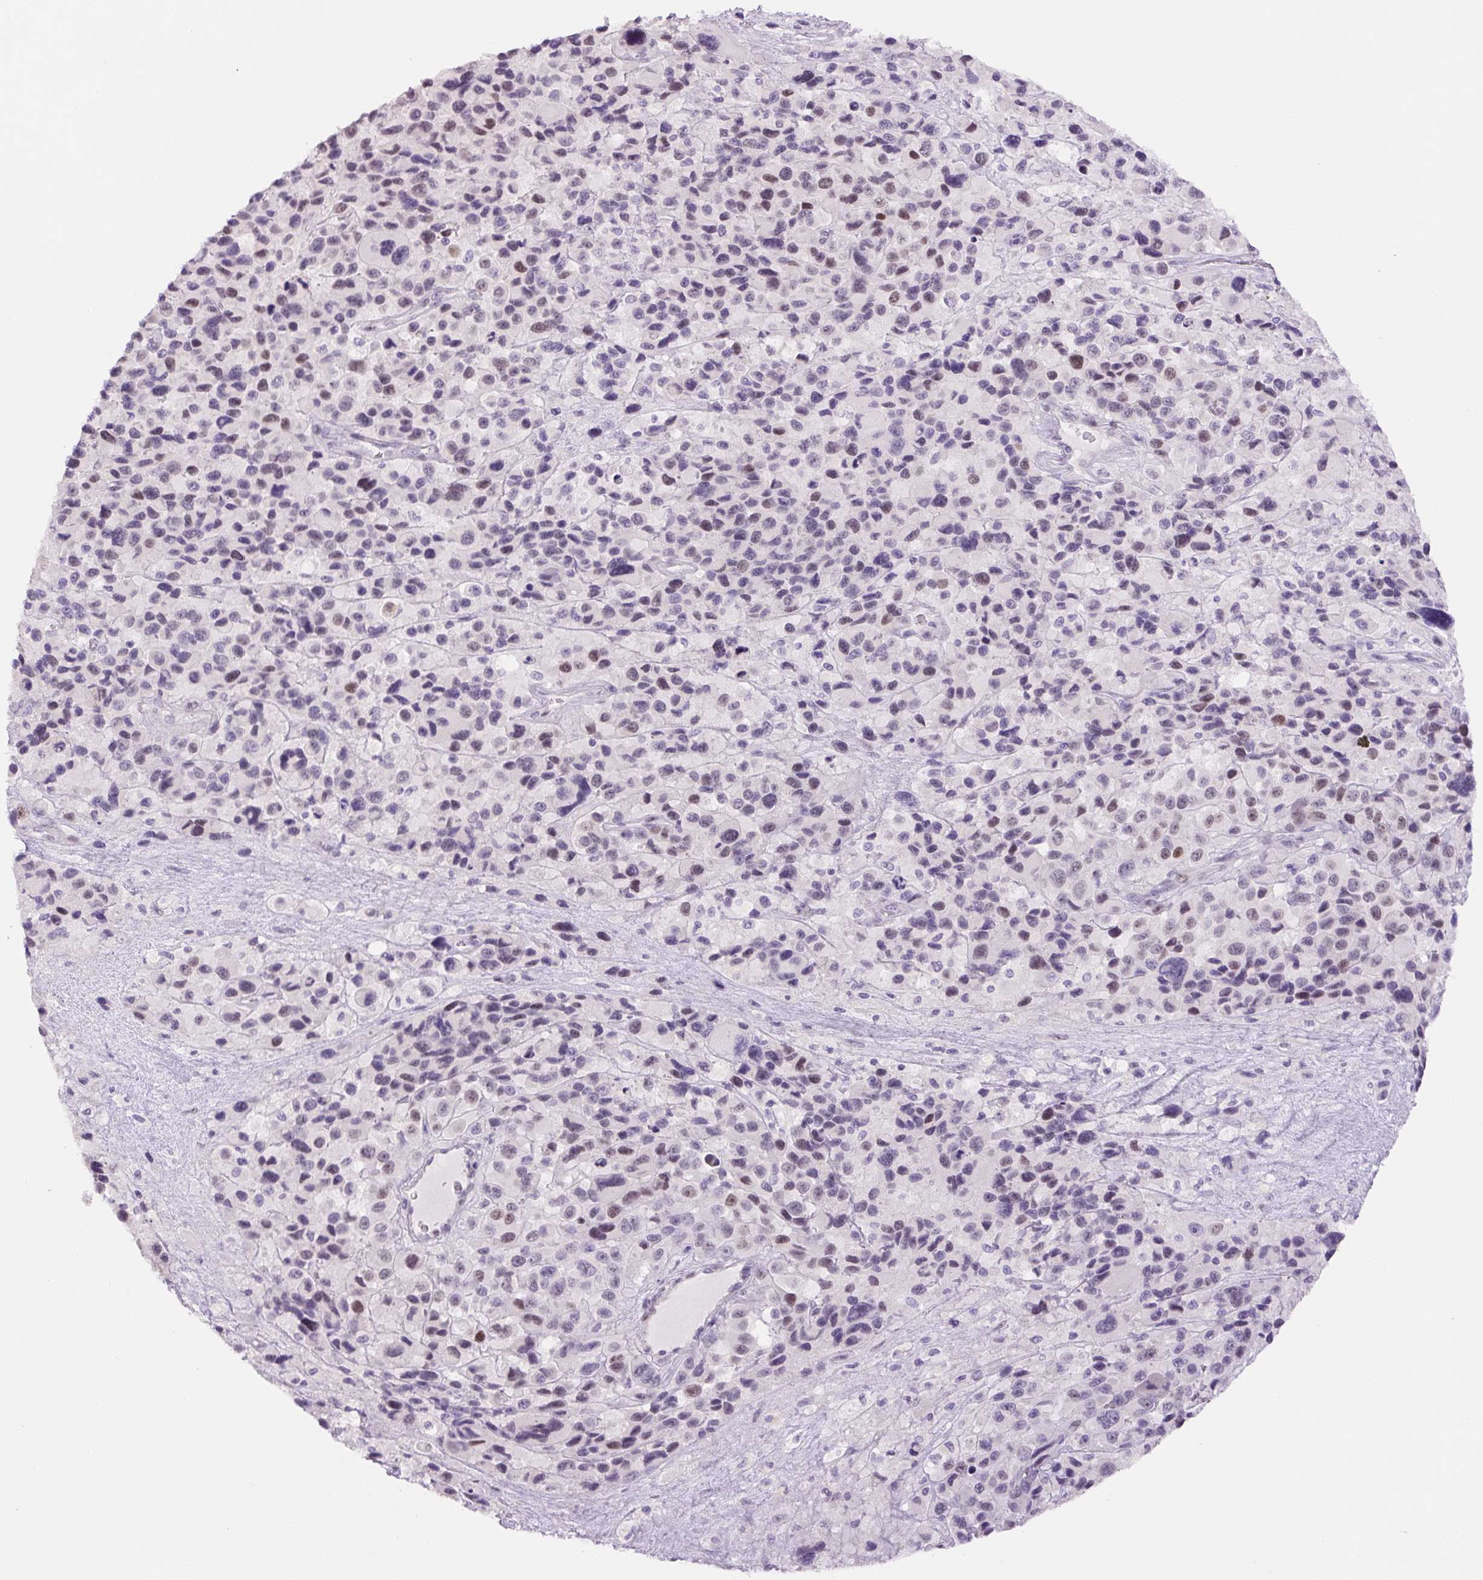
{"staining": {"intensity": "weak", "quantity": "25%-75%", "location": "nuclear"}, "tissue": "melanoma", "cell_type": "Tumor cells", "image_type": "cancer", "snomed": [{"axis": "morphology", "description": "Malignant melanoma, Metastatic site"}, {"axis": "topography", "description": "Lymph node"}], "caption": "Protein staining demonstrates weak nuclear positivity in about 25%-75% of tumor cells in malignant melanoma (metastatic site). The staining was performed using DAB (3,3'-diaminobenzidine) to visualize the protein expression in brown, while the nuclei were stained in blue with hematoxylin (Magnification: 20x).", "gene": "SIX1", "patient": {"sex": "female", "age": 65}}